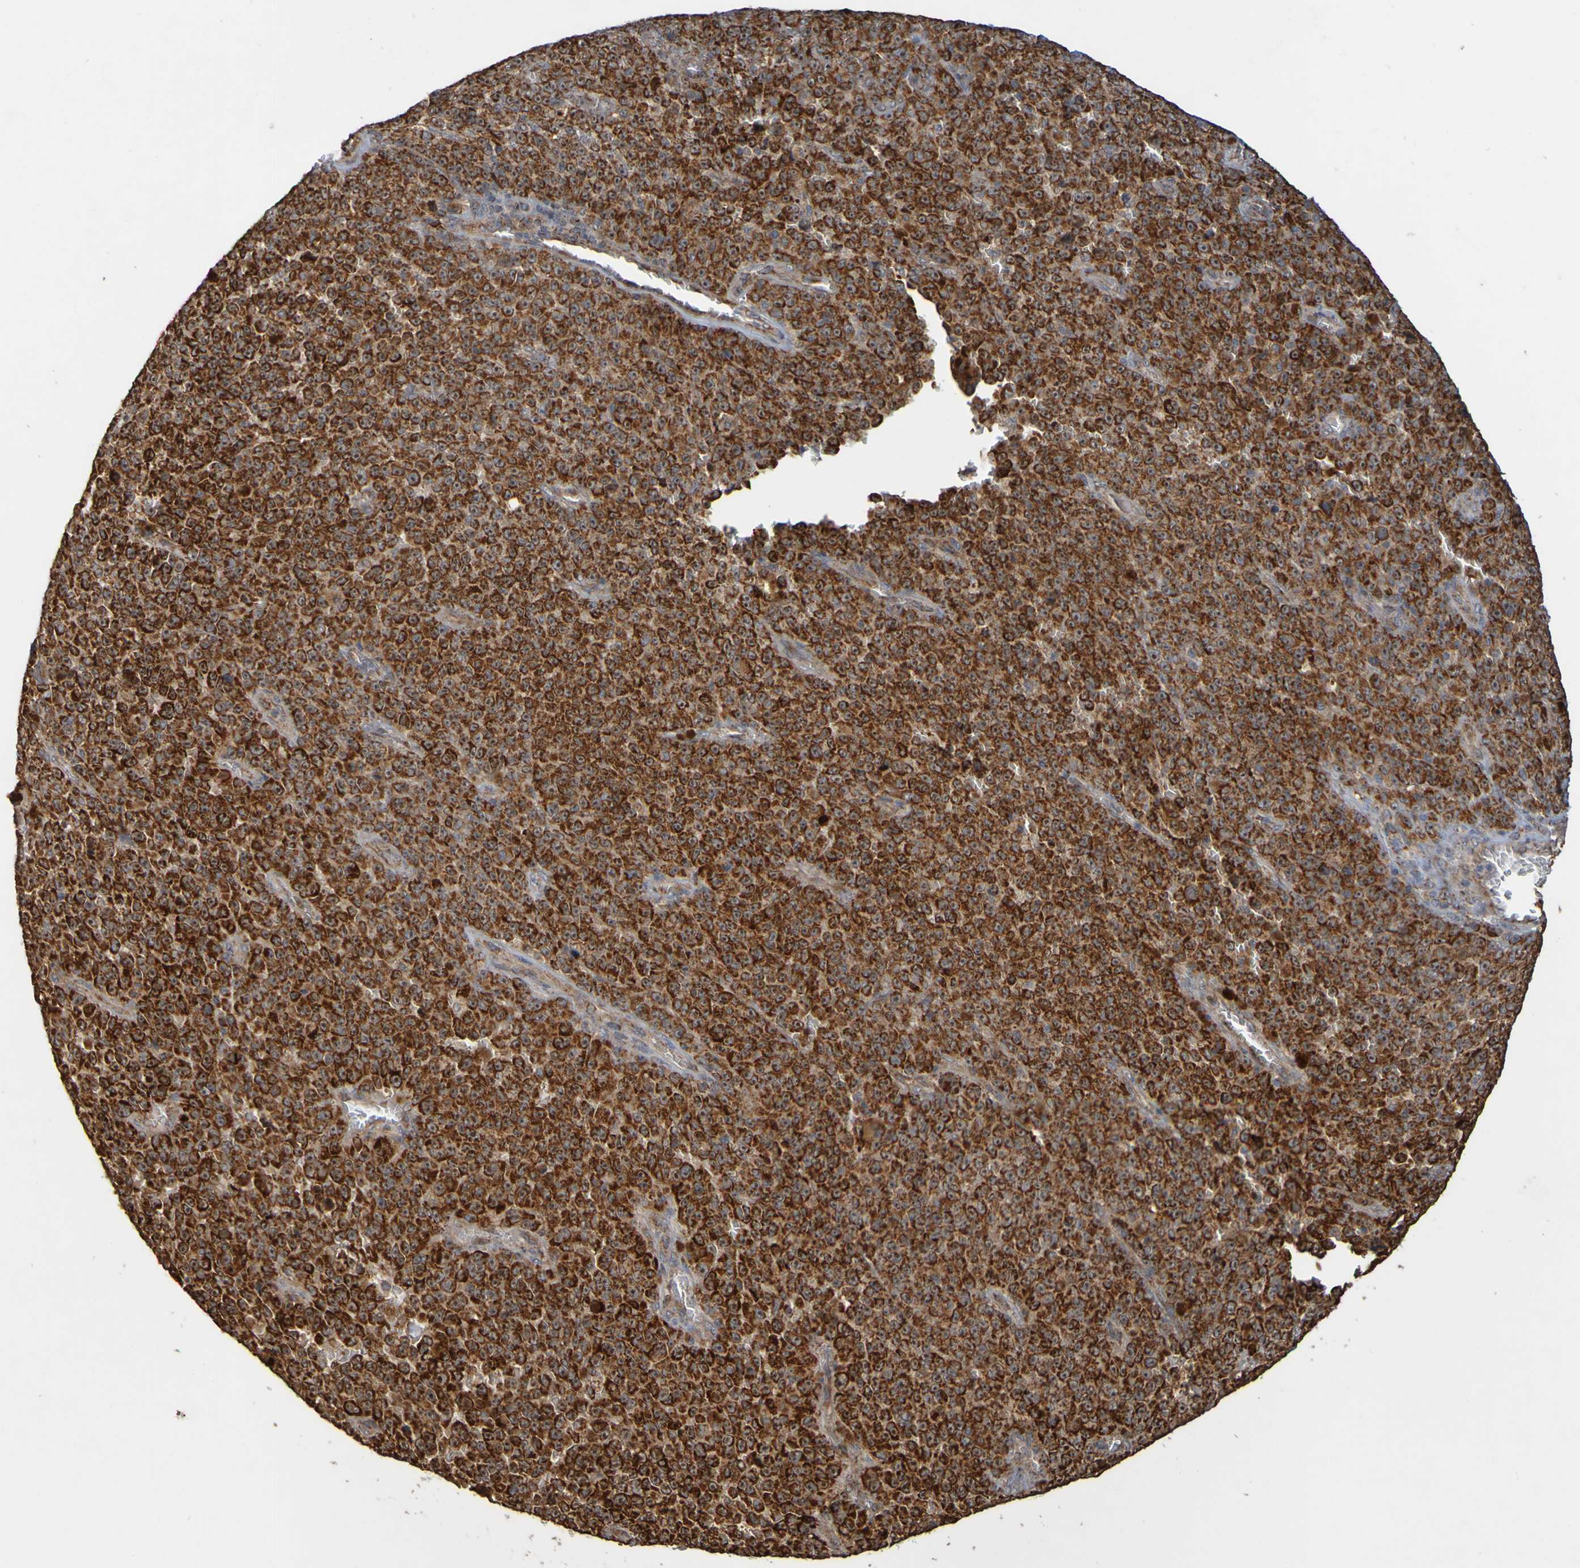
{"staining": {"intensity": "strong", "quantity": ">75%", "location": "cytoplasmic/membranous"}, "tissue": "melanoma", "cell_type": "Tumor cells", "image_type": "cancer", "snomed": [{"axis": "morphology", "description": "Malignant melanoma, NOS"}, {"axis": "topography", "description": "Skin"}], "caption": "Protein staining of melanoma tissue exhibits strong cytoplasmic/membranous positivity in about >75% of tumor cells. The staining was performed using DAB (3,3'-diaminobenzidine), with brown indicating positive protein expression. Nuclei are stained blue with hematoxylin.", "gene": "TMBIM1", "patient": {"sex": "female", "age": 82}}